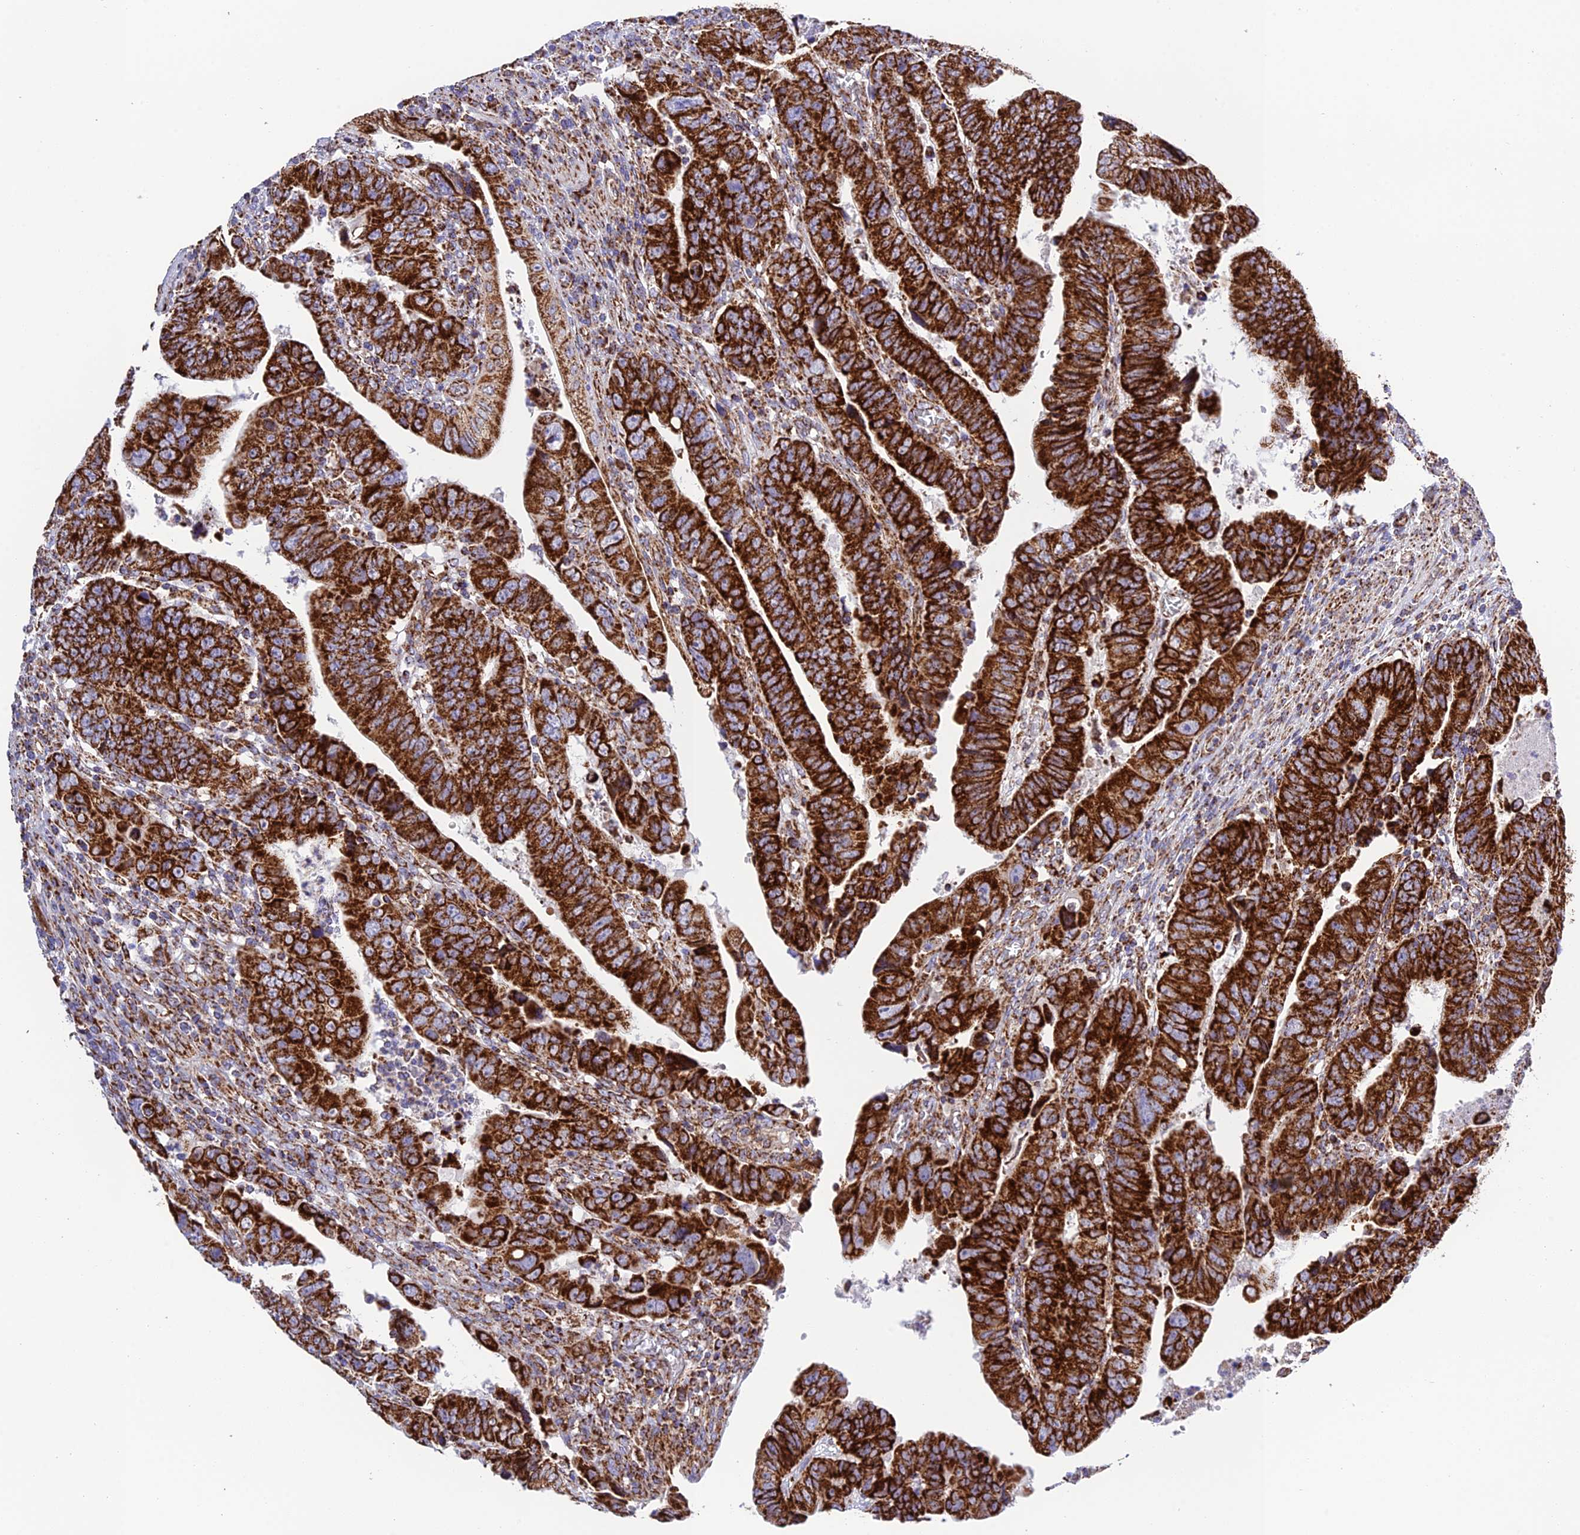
{"staining": {"intensity": "strong", "quantity": ">75%", "location": "cytoplasmic/membranous"}, "tissue": "colorectal cancer", "cell_type": "Tumor cells", "image_type": "cancer", "snomed": [{"axis": "morphology", "description": "Normal tissue, NOS"}, {"axis": "morphology", "description": "Adenocarcinoma, NOS"}, {"axis": "topography", "description": "Rectum"}], "caption": "The immunohistochemical stain shows strong cytoplasmic/membranous staining in tumor cells of adenocarcinoma (colorectal) tissue.", "gene": "CHCHD3", "patient": {"sex": "female", "age": 65}}